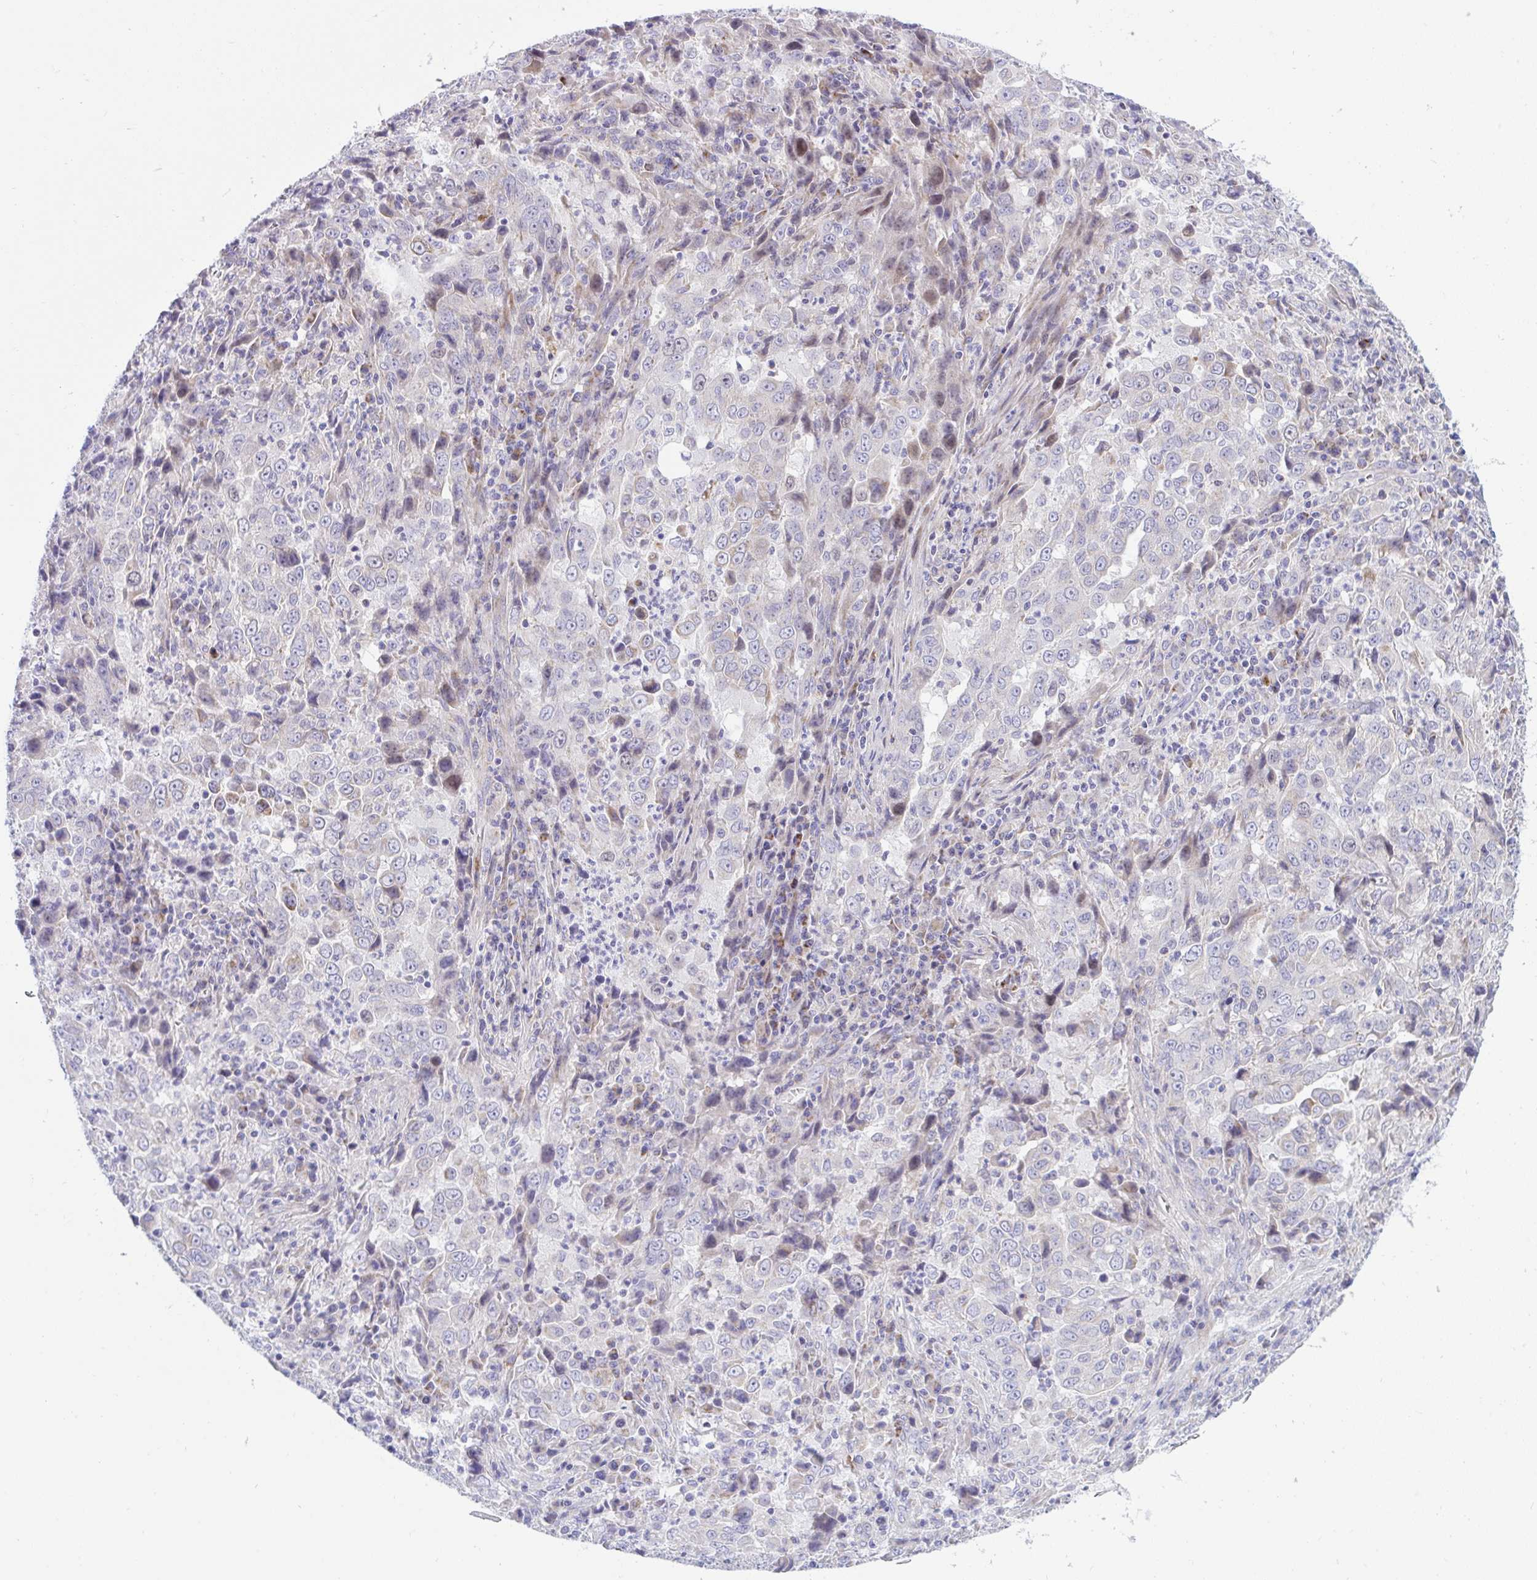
{"staining": {"intensity": "negative", "quantity": "none", "location": "none"}, "tissue": "lung cancer", "cell_type": "Tumor cells", "image_type": "cancer", "snomed": [{"axis": "morphology", "description": "Adenocarcinoma, NOS"}, {"axis": "topography", "description": "Lung"}], "caption": "IHC micrograph of human lung cancer stained for a protein (brown), which reveals no positivity in tumor cells. (Stains: DAB IHC with hematoxylin counter stain, Microscopy: brightfield microscopy at high magnification).", "gene": "DTX3", "patient": {"sex": "male", "age": 67}}